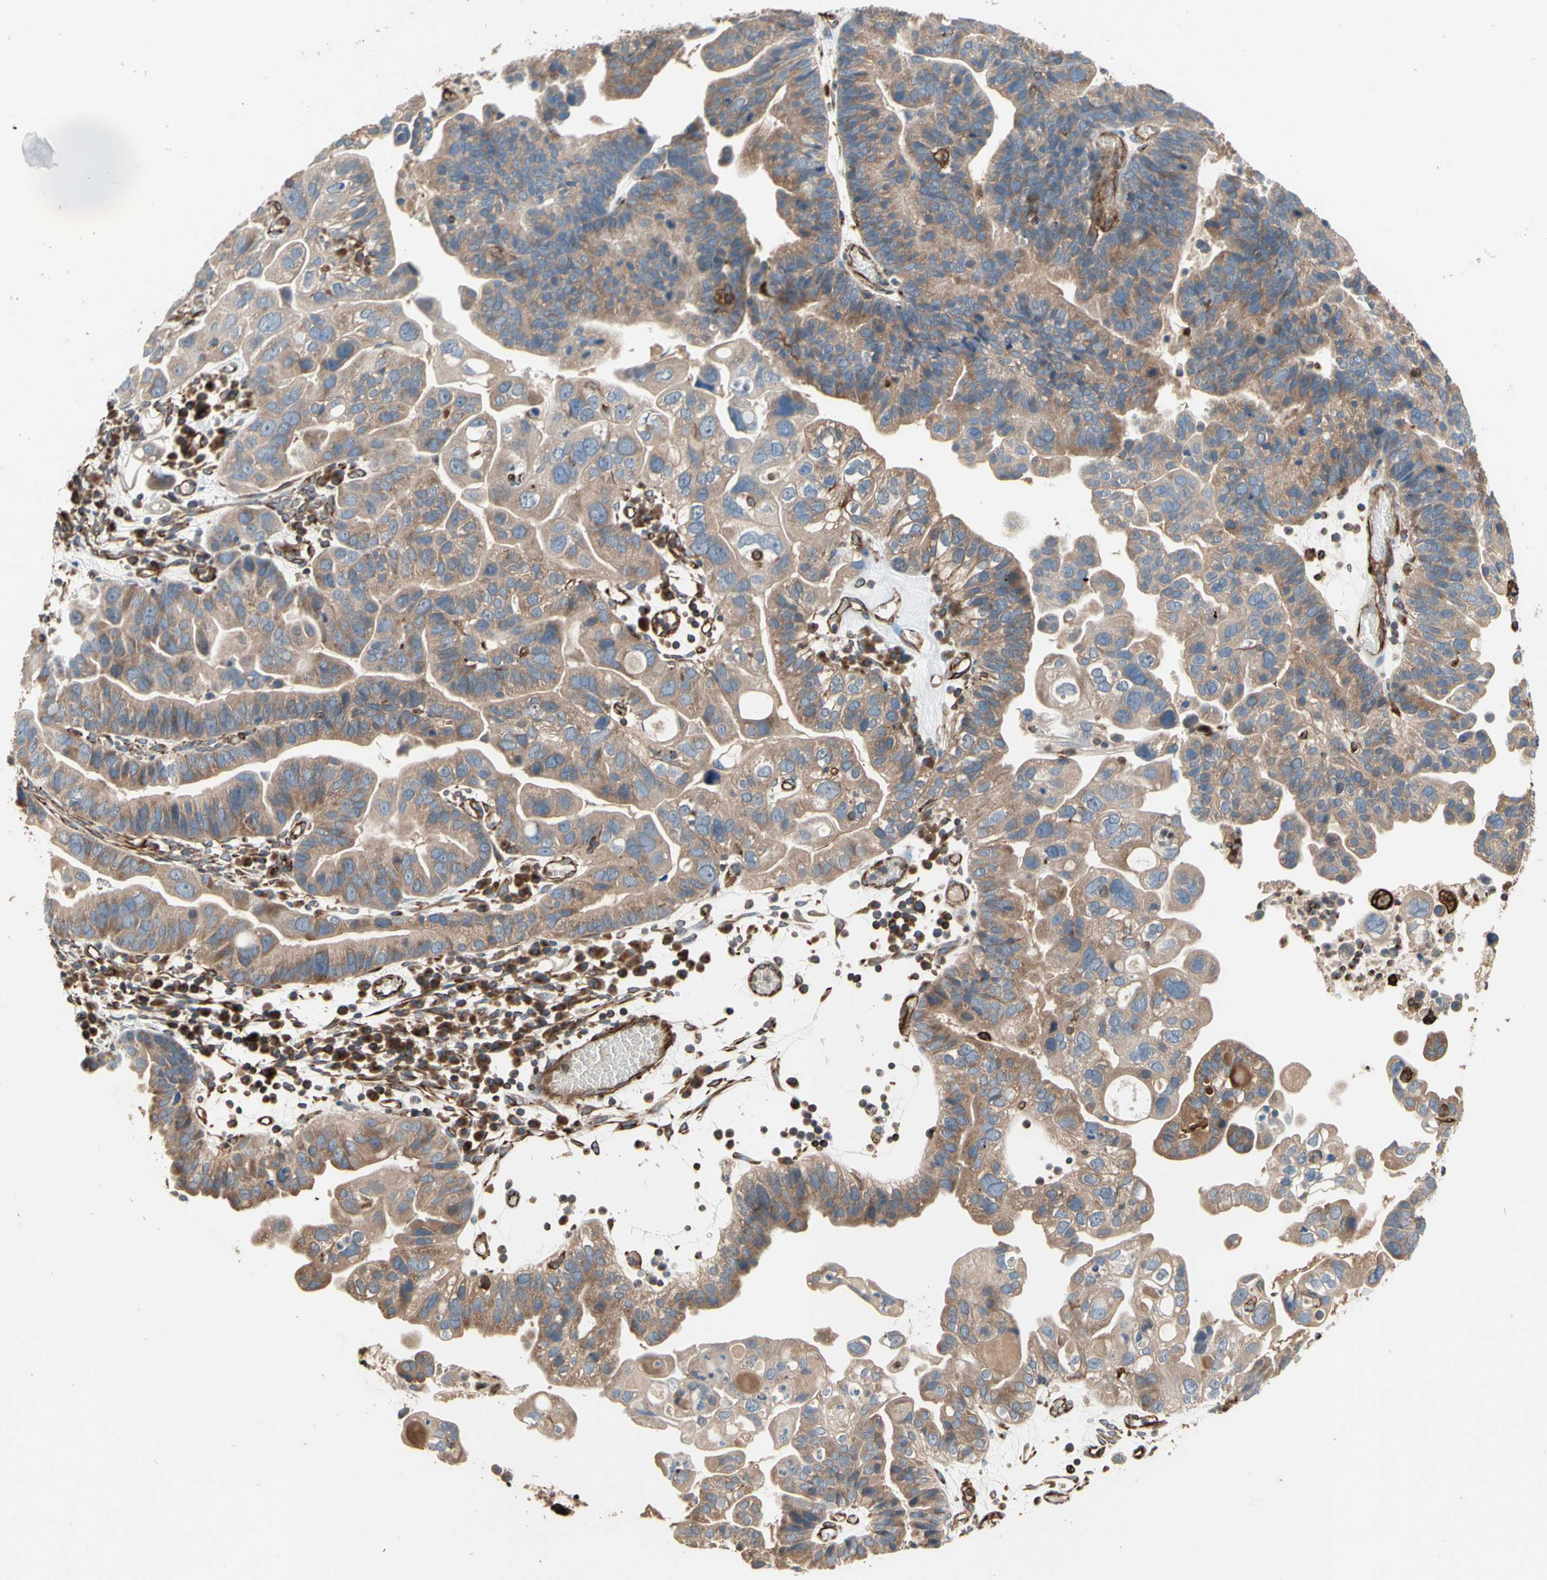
{"staining": {"intensity": "weak", "quantity": ">75%", "location": "cytoplasmic/membranous"}, "tissue": "ovarian cancer", "cell_type": "Tumor cells", "image_type": "cancer", "snomed": [{"axis": "morphology", "description": "Cystadenocarcinoma, serous, NOS"}, {"axis": "topography", "description": "Ovary"}], "caption": "Immunohistochemistry histopathology image of neoplastic tissue: human ovarian serous cystadenocarcinoma stained using immunohistochemistry displays low levels of weak protein expression localized specifically in the cytoplasmic/membranous of tumor cells, appearing as a cytoplasmic/membranous brown color.", "gene": "TRAF2", "patient": {"sex": "female", "age": 56}}